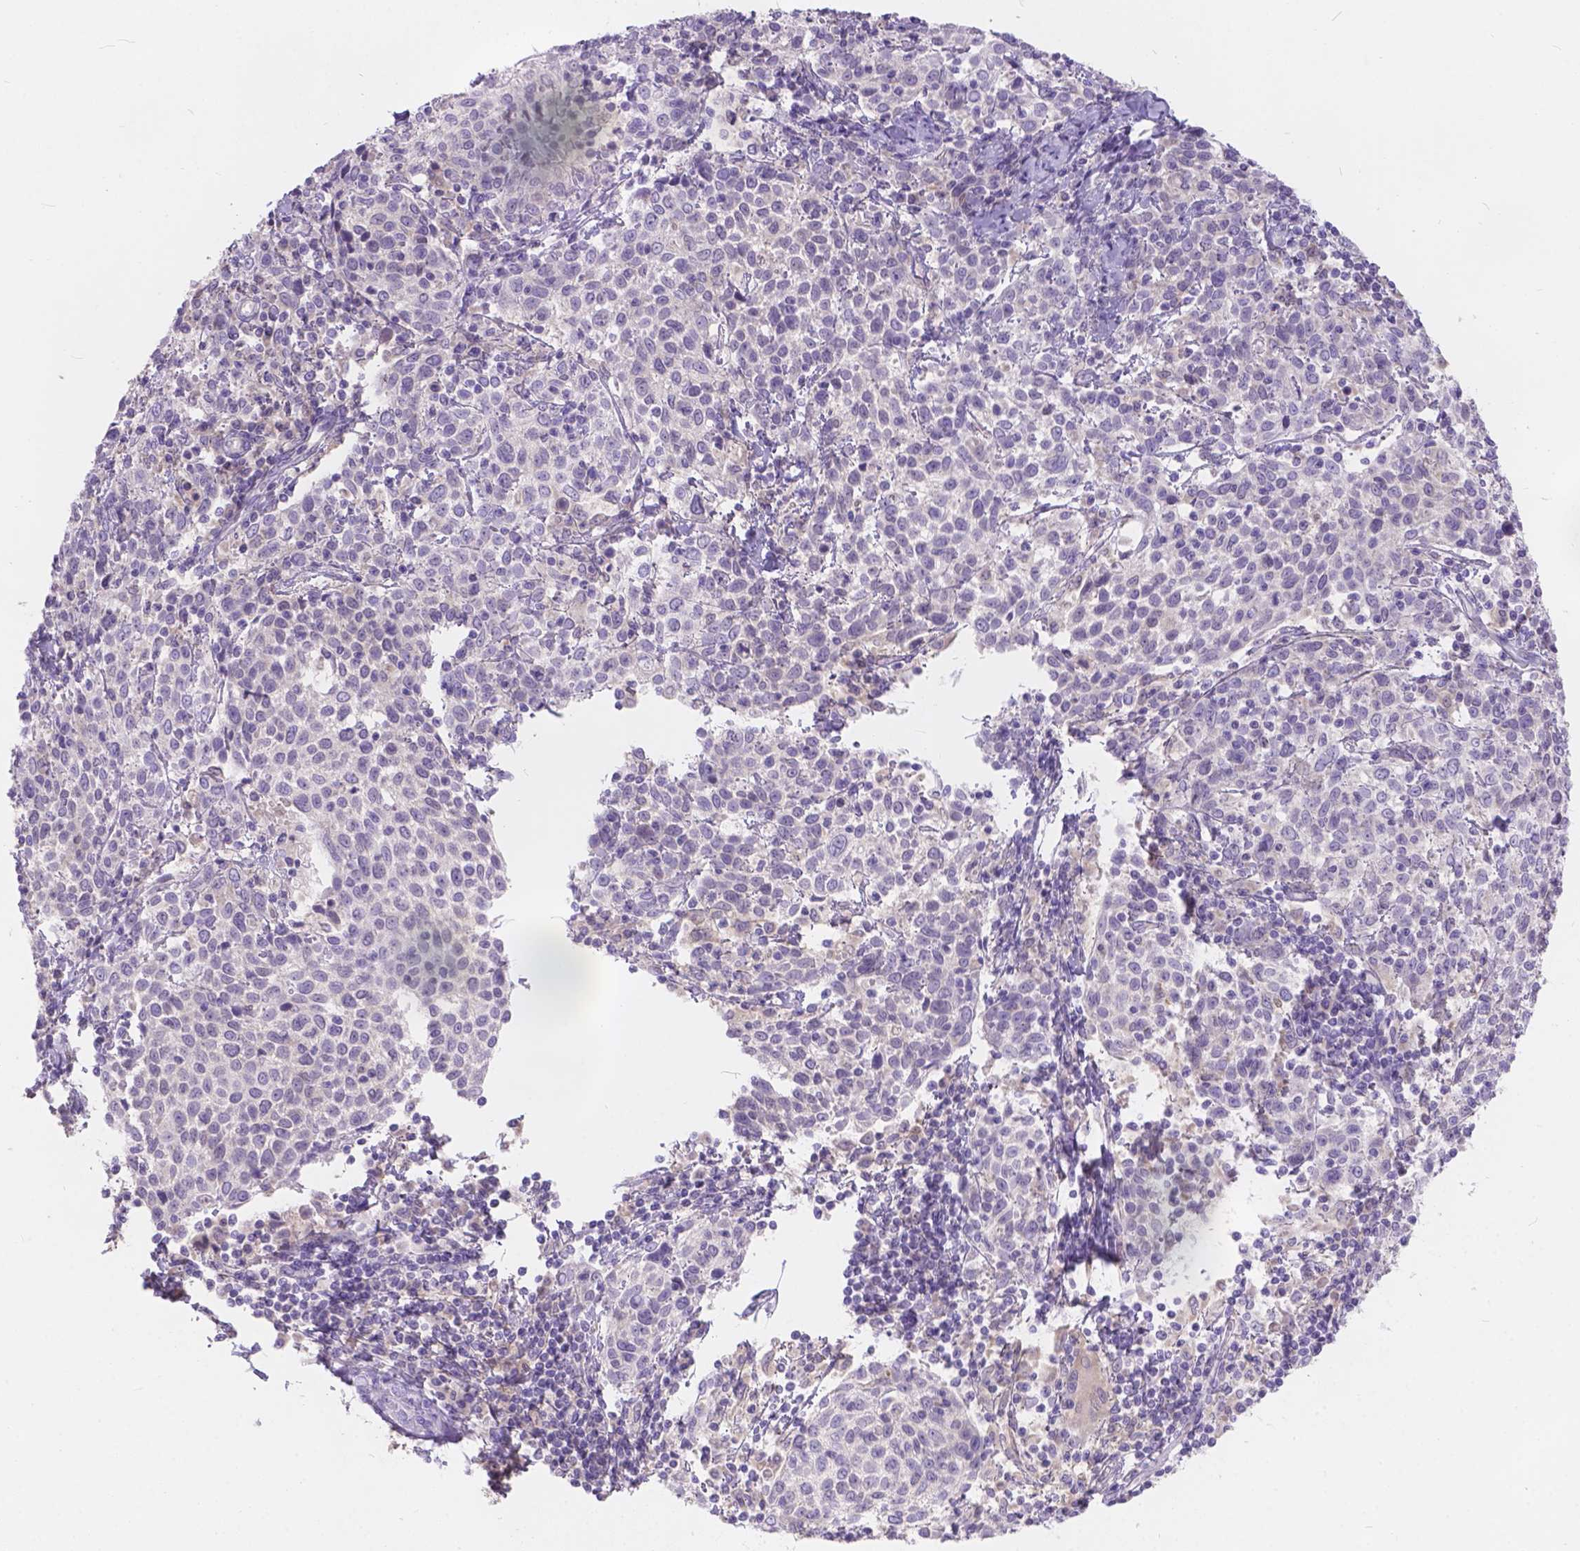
{"staining": {"intensity": "negative", "quantity": "none", "location": "none"}, "tissue": "cervical cancer", "cell_type": "Tumor cells", "image_type": "cancer", "snomed": [{"axis": "morphology", "description": "Squamous cell carcinoma, NOS"}, {"axis": "topography", "description": "Cervix"}], "caption": "Tumor cells are negative for brown protein staining in squamous cell carcinoma (cervical). (Stains: DAB immunohistochemistry with hematoxylin counter stain, Microscopy: brightfield microscopy at high magnification).", "gene": "PEX11G", "patient": {"sex": "female", "age": 61}}